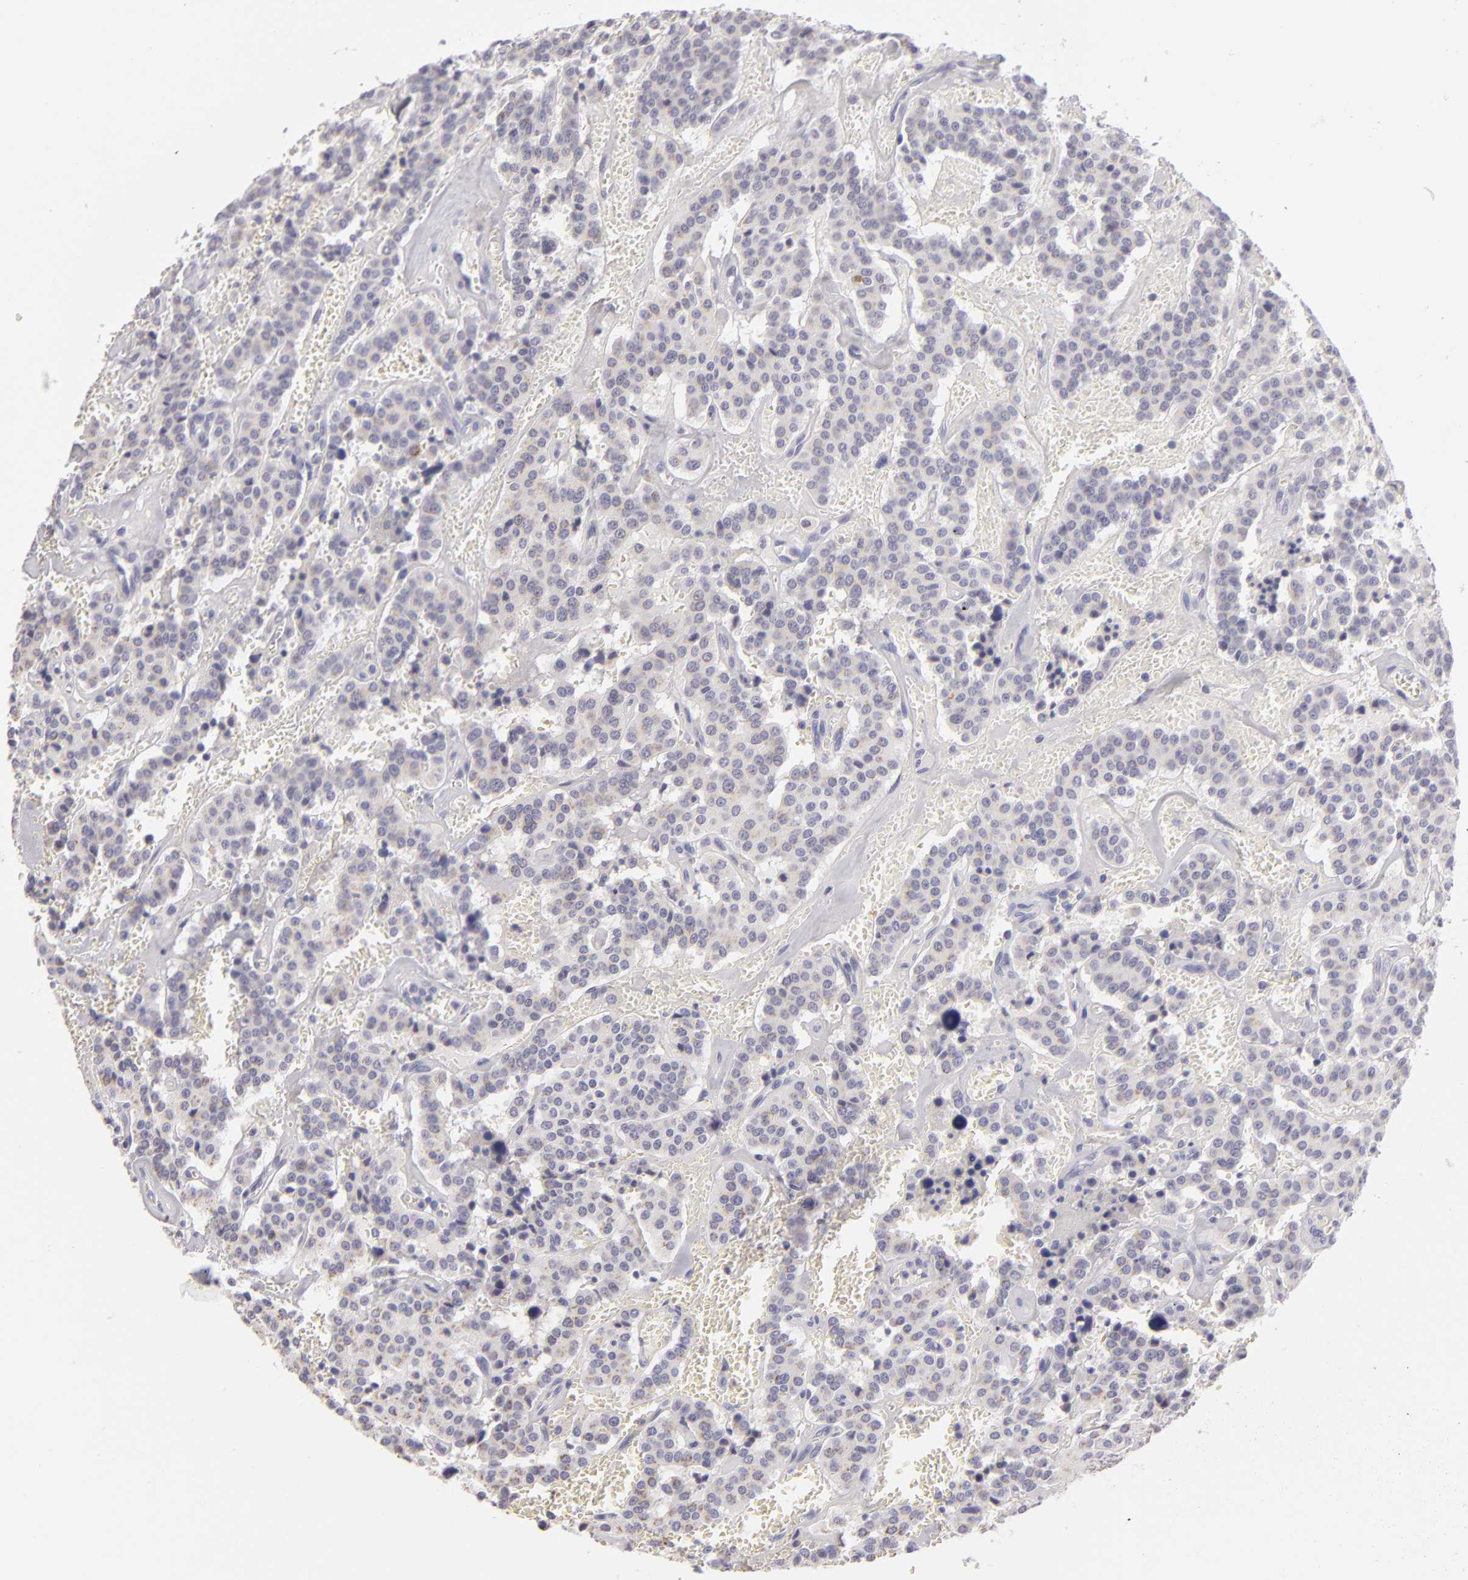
{"staining": {"intensity": "negative", "quantity": "none", "location": "none"}, "tissue": "carcinoid", "cell_type": "Tumor cells", "image_type": "cancer", "snomed": [{"axis": "morphology", "description": "Carcinoid, malignant, NOS"}, {"axis": "topography", "description": "Bronchus"}], "caption": "High magnification brightfield microscopy of malignant carcinoid stained with DAB (3,3'-diaminobenzidine) (brown) and counterstained with hematoxylin (blue): tumor cells show no significant expression.", "gene": "TNNC1", "patient": {"sex": "male", "age": 55}}